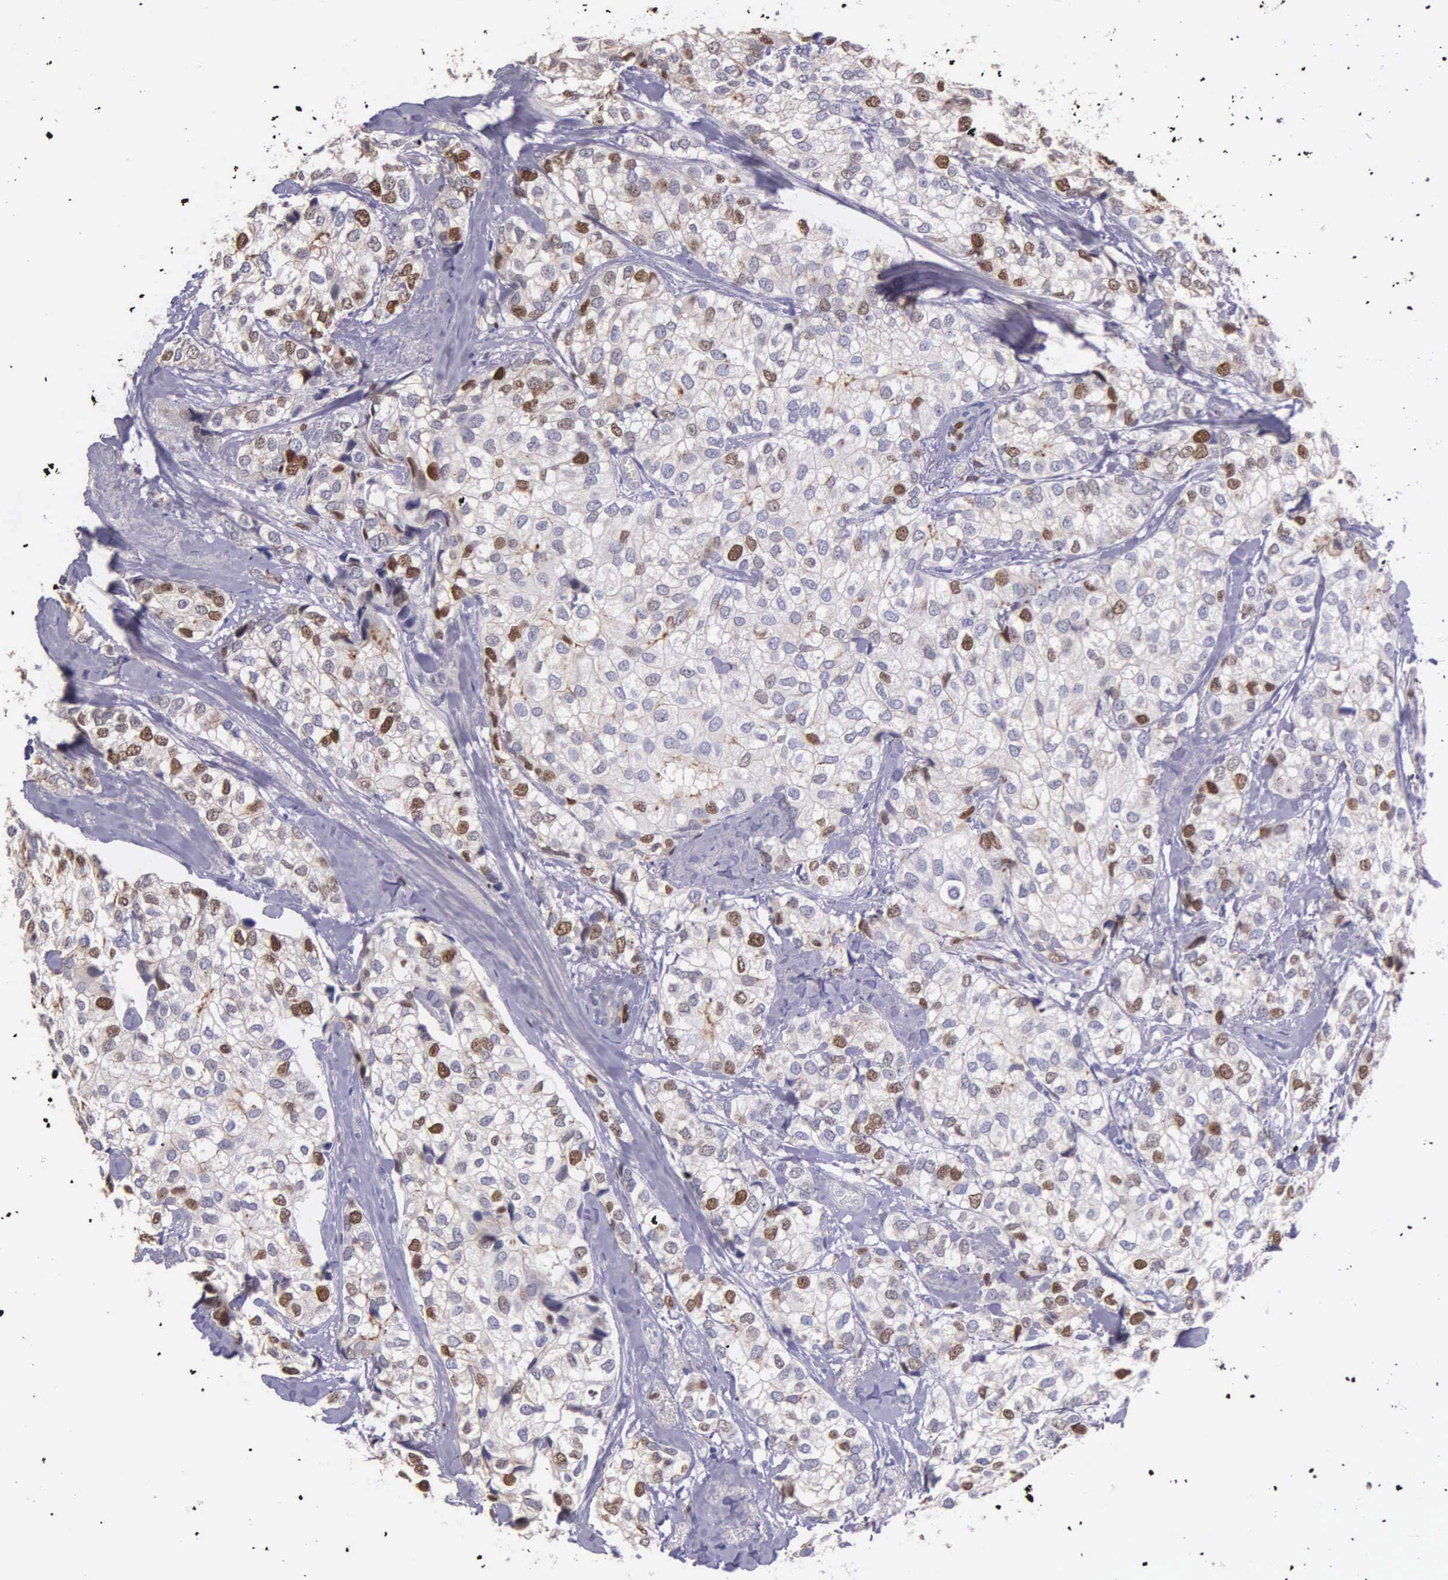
{"staining": {"intensity": "moderate", "quantity": "<25%", "location": "nuclear"}, "tissue": "breast cancer", "cell_type": "Tumor cells", "image_type": "cancer", "snomed": [{"axis": "morphology", "description": "Duct carcinoma"}, {"axis": "topography", "description": "Breast"}], "caption": "Immunohistochemistry of breast cancer reveals low levels of moderate nuclear positivity in approximately <25% of tumor cells.", "gene": "MCM5", "patient": {"sex": "female", "age": 68}}